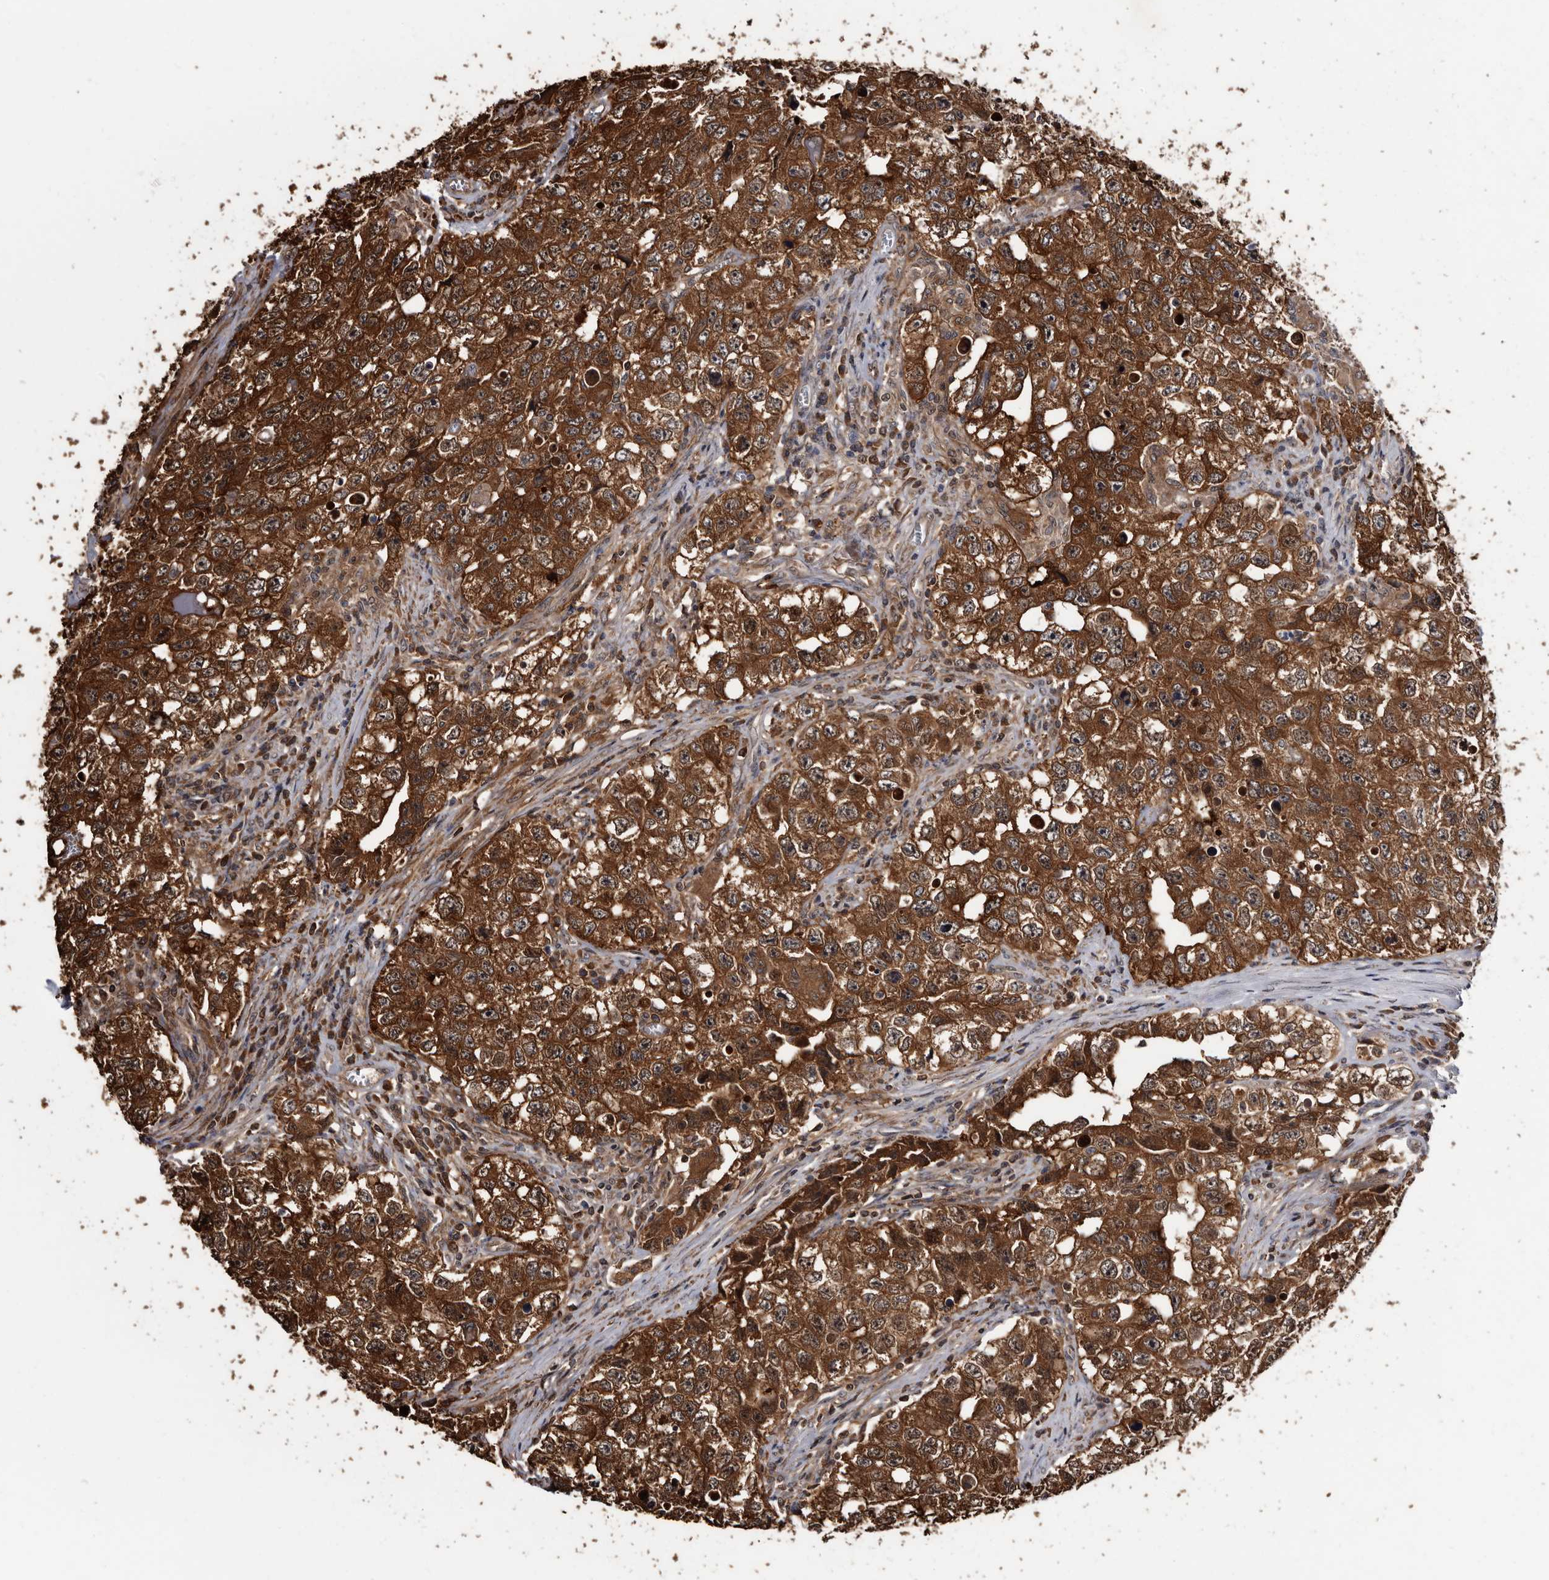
{"staining": {"intensity": "strong", "quantity": ">75%", "location": "cytoplasmic/membranous"}, "tissue": "testis cancer", "cell_type": "Tumor cells", "image_type": "cancer", "snomed": [{"axis": "morphology", "description": "Seminoma, NOS"}, {"axis": "morphology", "description": "Carcinoma, Embryonal, NOS"}, {"axis": "topography", "description": "Testis"}], "caption": "About >75% of tumor cells in human testis cancer demonstrate strong cytoplasmic/membranous protein positivity as visualized by brown immunohistochemical staining.", "gene": "TTI2", "patient": {"sex": "male", "age": 43}}